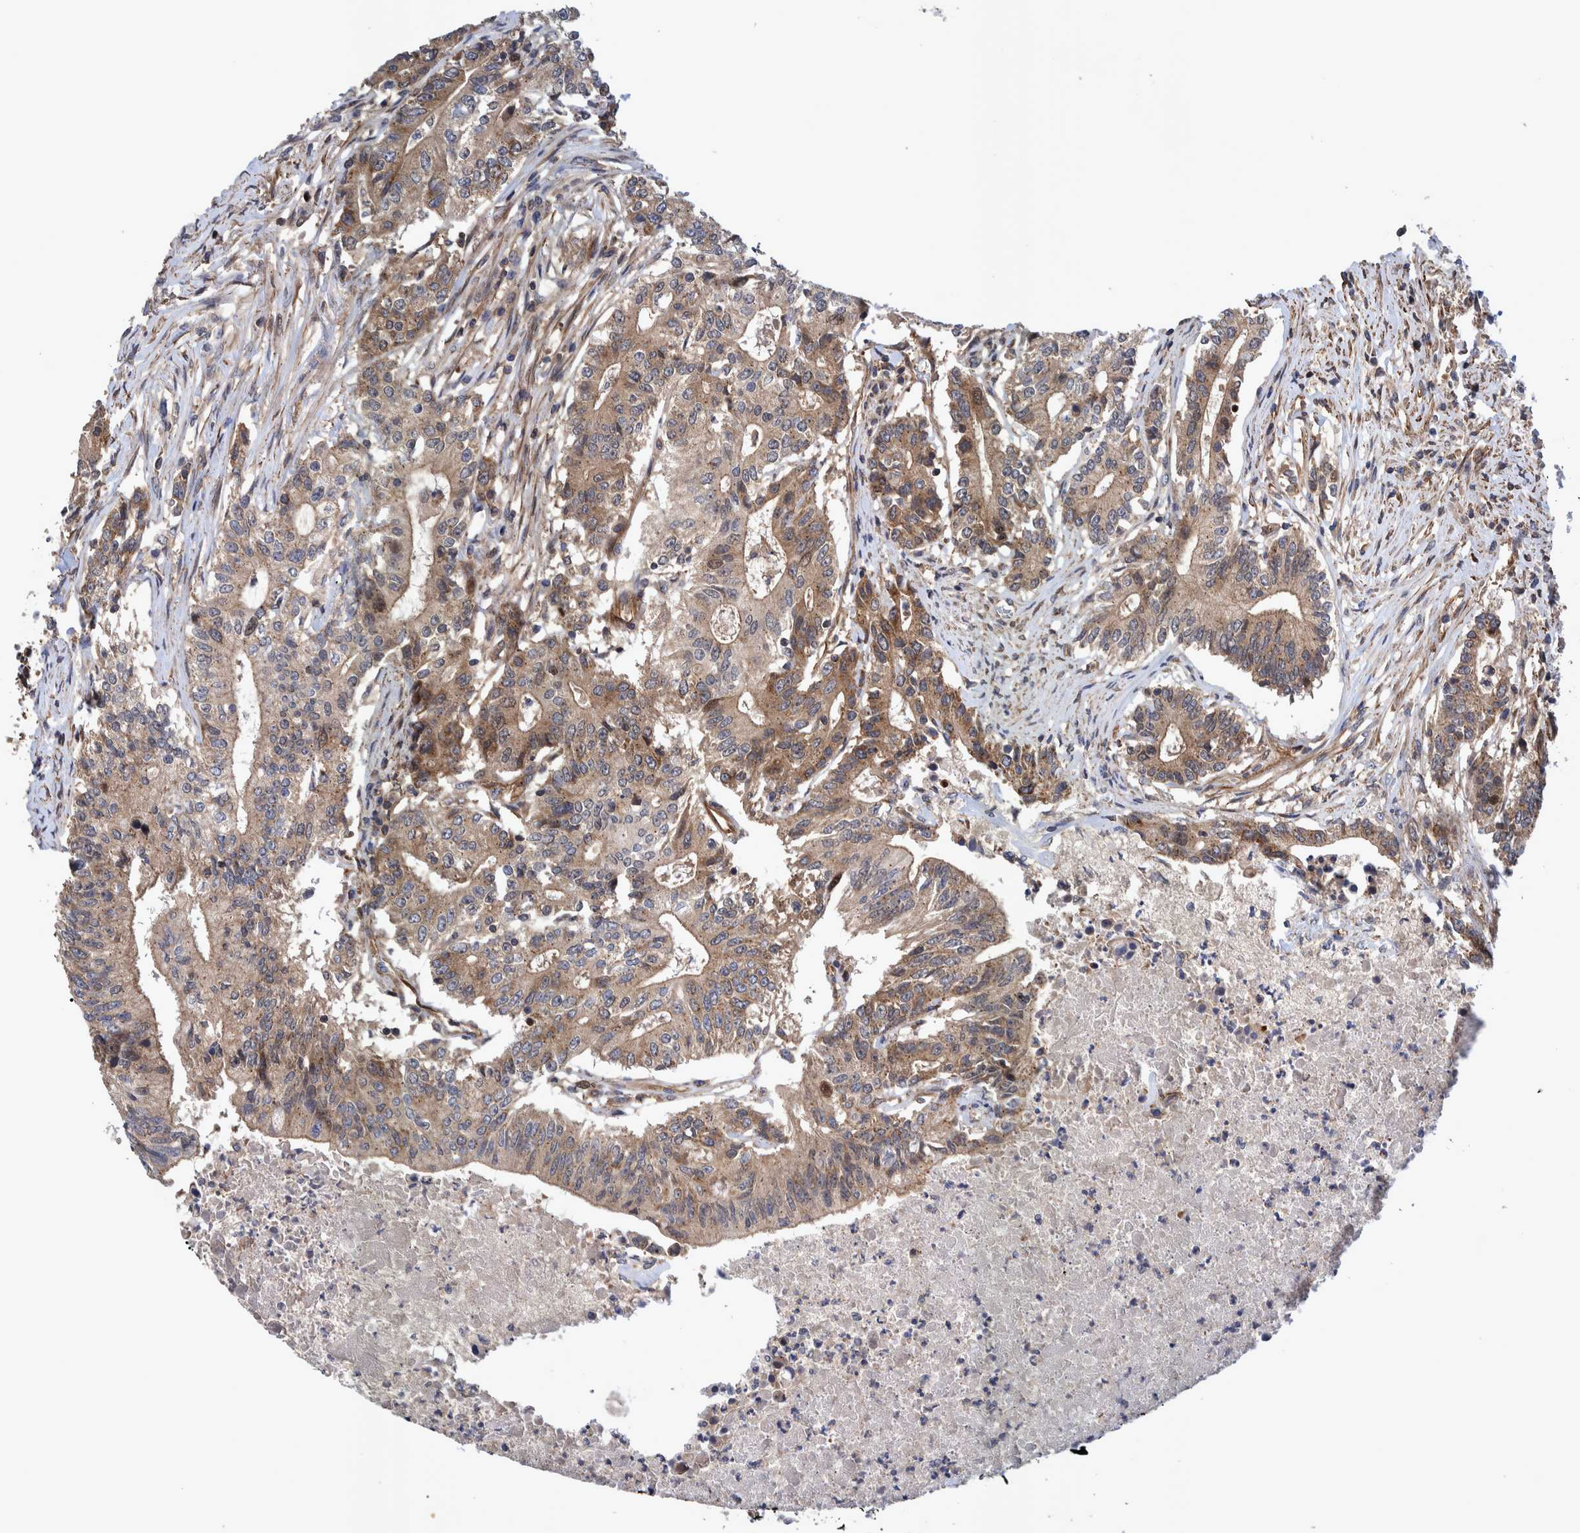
{"staining": {"intensity": "weak", "quantity": ">75%", "location": "cytoplasmic/membranous"}, "tissue": "colorectal cancer", "cell_type": "Tumor cells", "image_type": "cancer", "snomed": [{"axis": "morphology", "description": "Adenocarcinoma, NOS"}, {"axis": "topography", "description": "Colon"}], "caption": "Immunohistochemical staining of colorectal adenocarcinoma displays weak cytoplasmic/membranous protein staining in approximately >75% of tumor cells. The staining was performed using DAB (3,3'-diaminobenzidine) to visualize the protein expression in brown, while the nuclei were stained in blue with hematoxylin (Magnification: 20x).", "gene": "GRPEL2", "patient": {"sex": "female", "age": 77}}